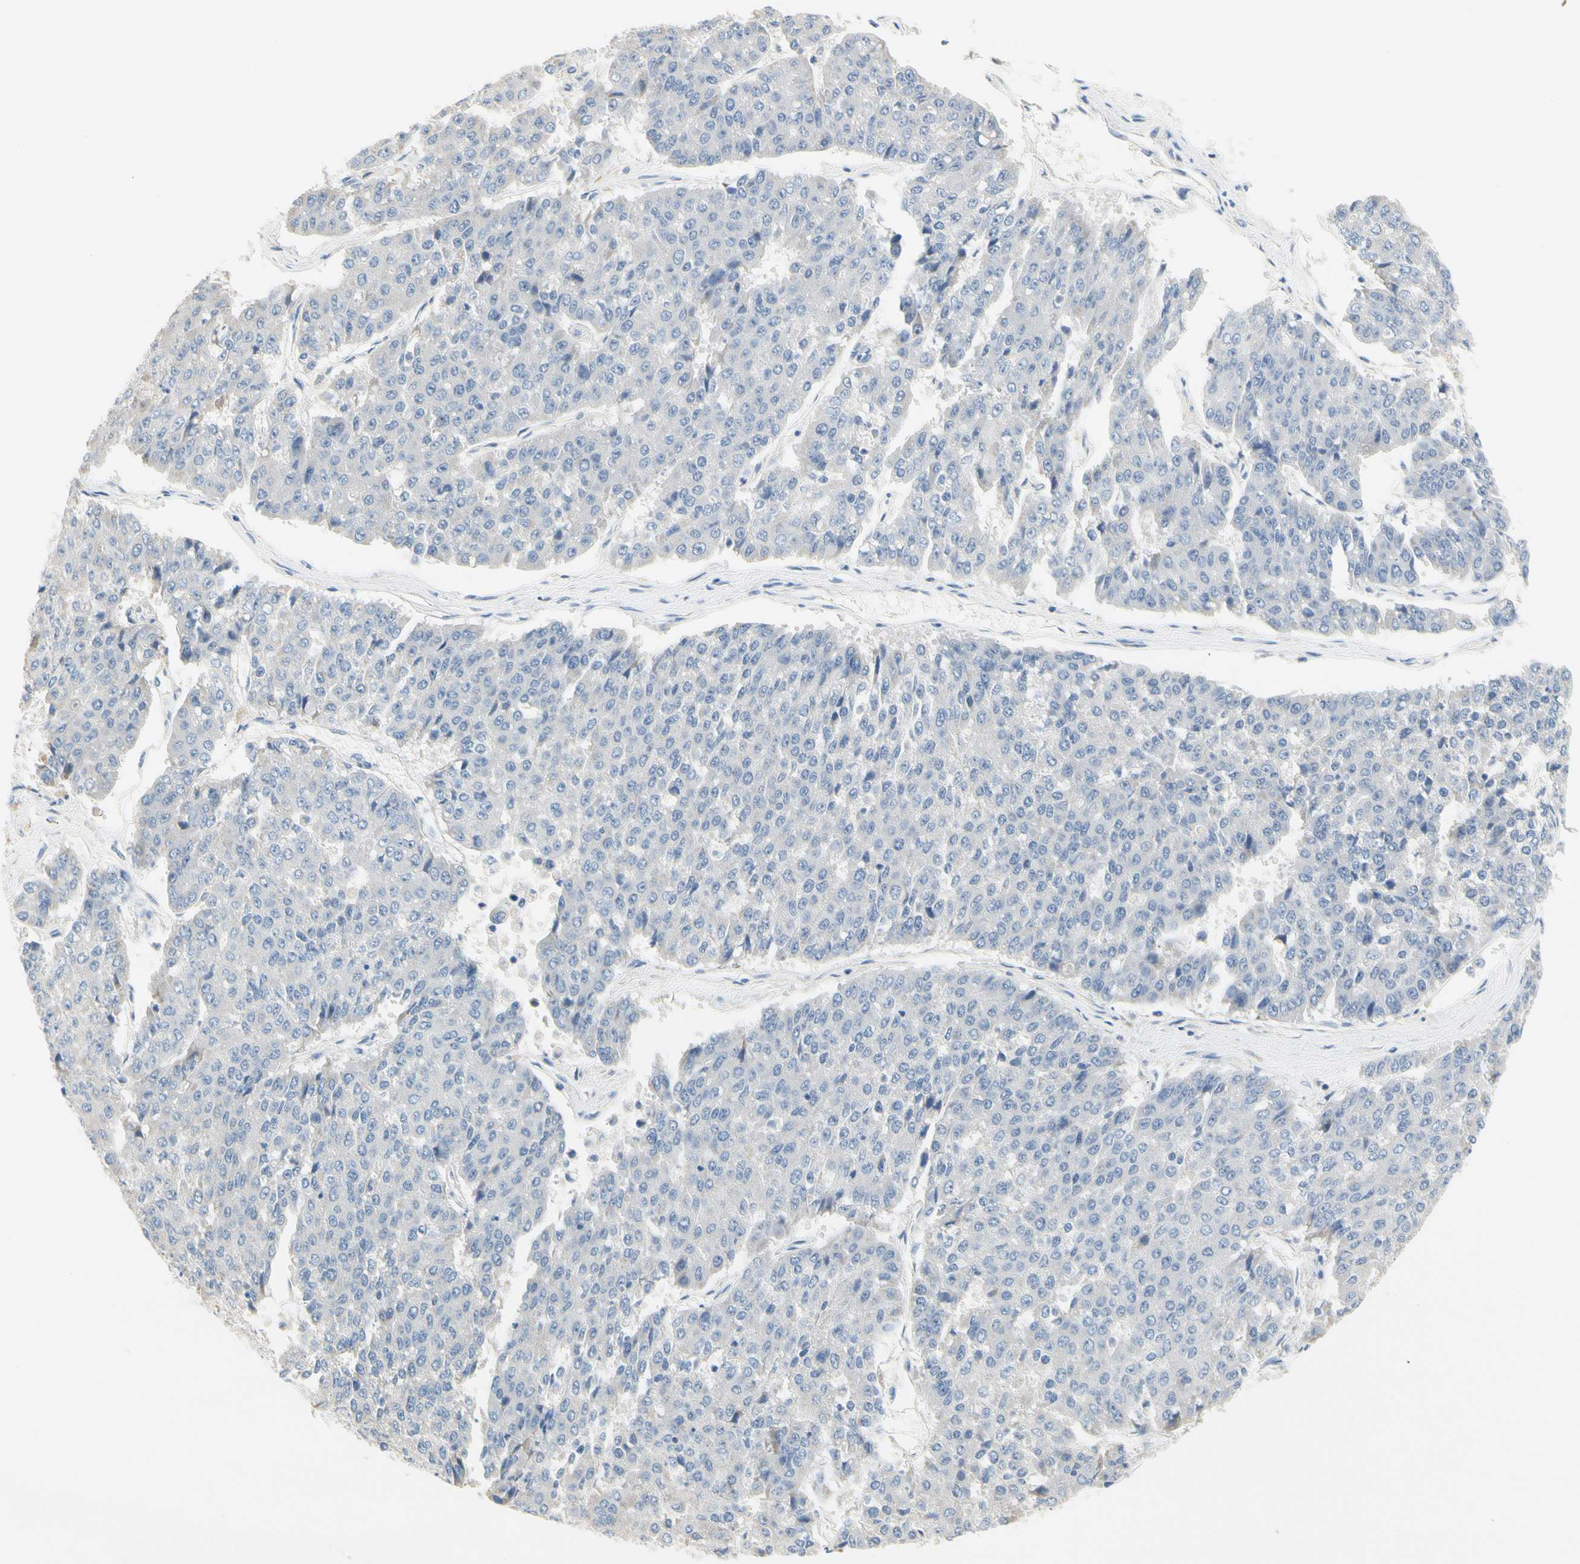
{"staining": {"intensity": "negative", "quantity": "none", "location": "none"}, "tissue": "pancreatic cancer", "cell_type": "Tumor cells", "image_type": "cancer", "snomed": [{"axis": "morphology", "description": "Adenocarcinoma, NOS"}, {"axis": "topography", "description": "Pancreas"}], "caption": "A high-resolution photomicrograph shows immunohistochemistry staining of pancreatic cancer (adenocarcinoma), which demonstrates no significant expression in tumor cells.", "gene": "CCM2L", "patient": {"sex": "male", "age": 50}}